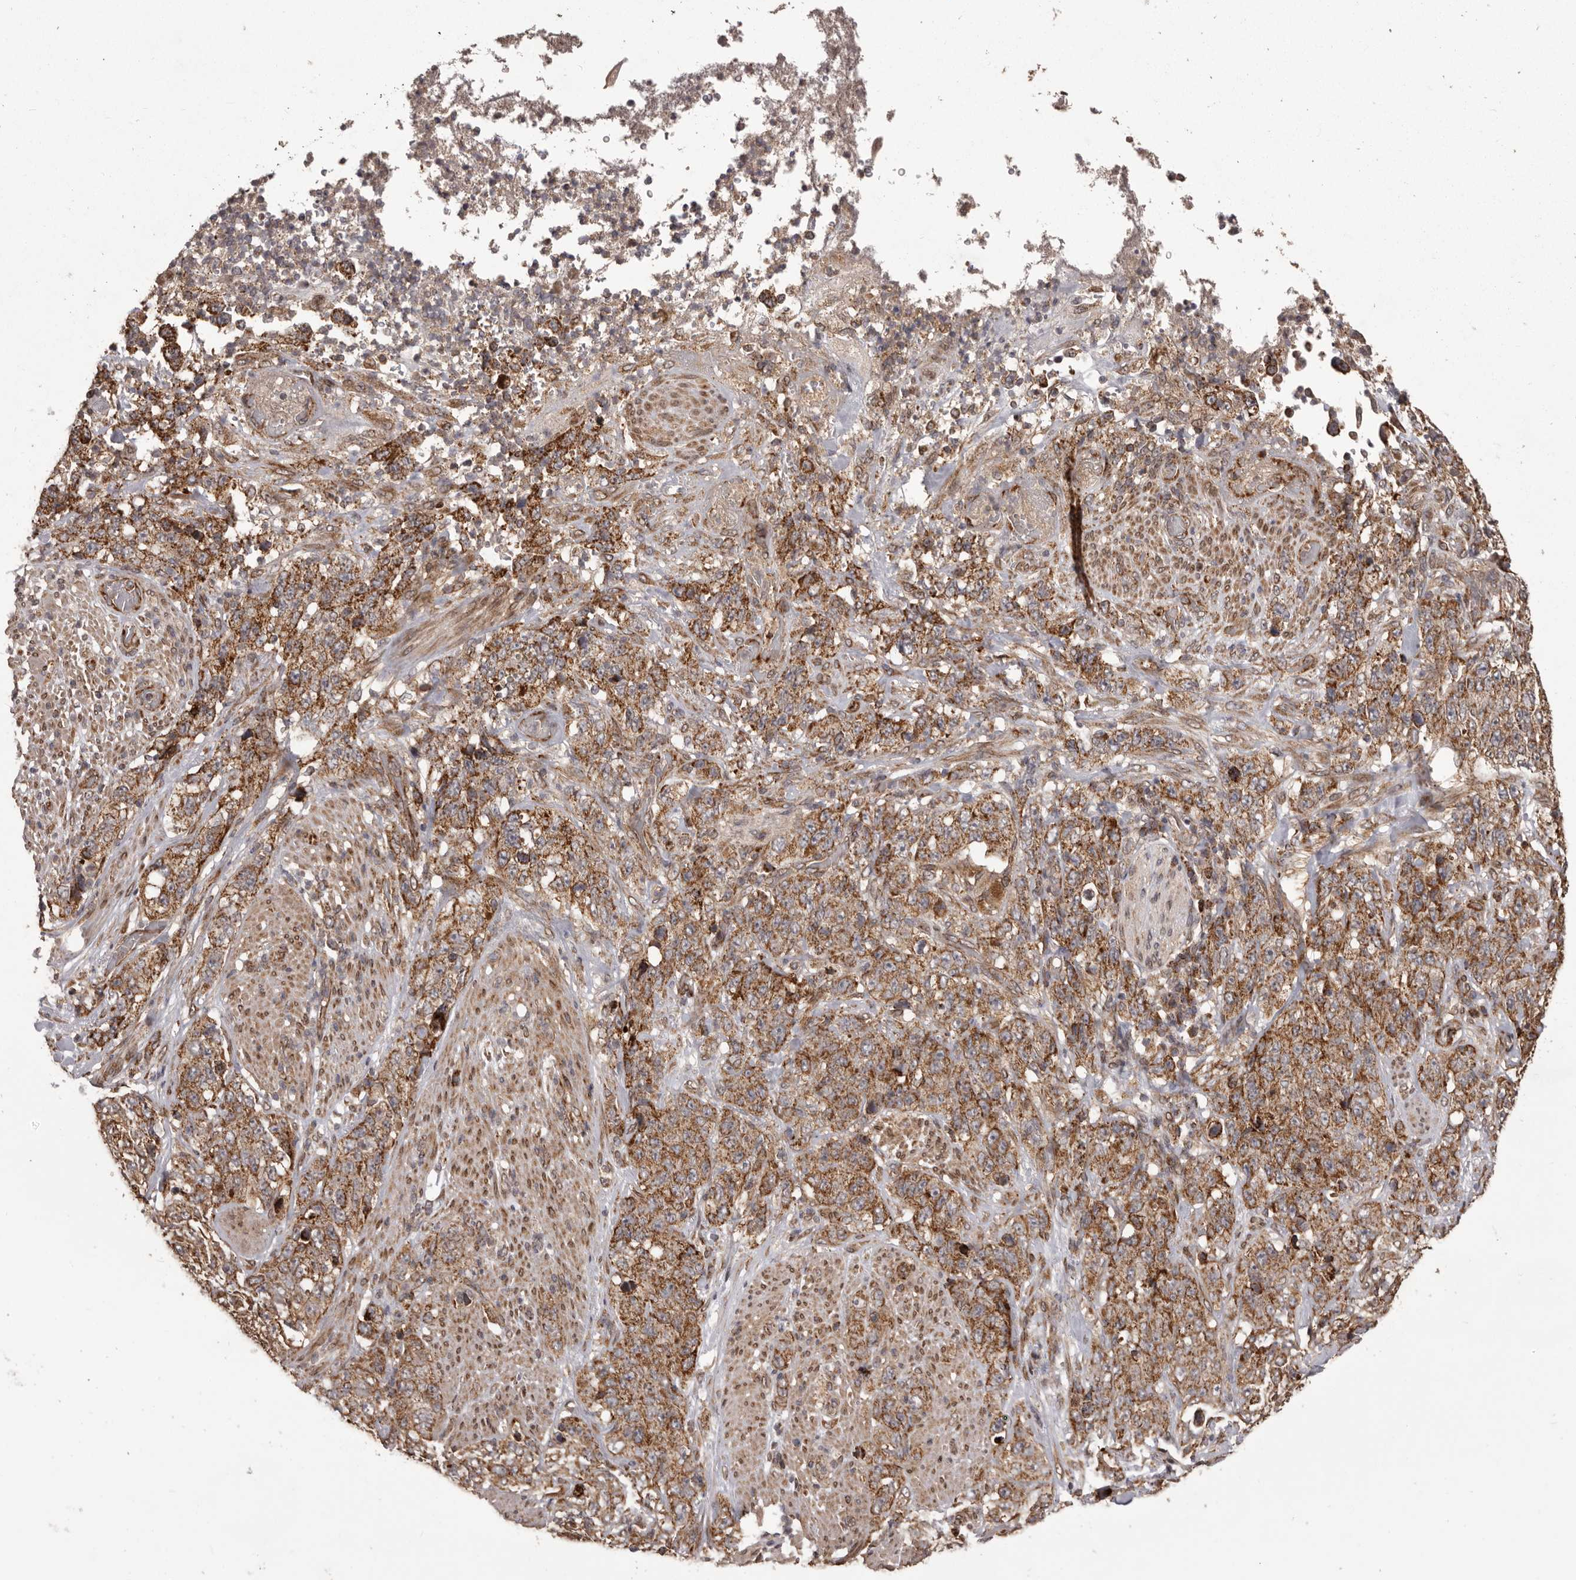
{"staining": {"intensity": "strong", "quantity": "25%-75%", "location": "cytoplasmic/membranous"}, "tissue": "stomach cancer", "cell_type": "Tumor cells", "image_type": "cancer", "snomed": [{"axis": "morphology", "description": "Adenocarcinoma, NOS"}, {"axis": "topography", "description": "Stomach"}], "caption": "Protein staining by IHC shows strong cytoplasmic/membranous staining in about 25%-75% of tumor cells in stomach cancer (adenocarcinoma). (brown staining indicates protein expression, while blue staining denotes nuclei).", "gene": "CHRM2", "patient": {"sex": "male", "age": 48}}